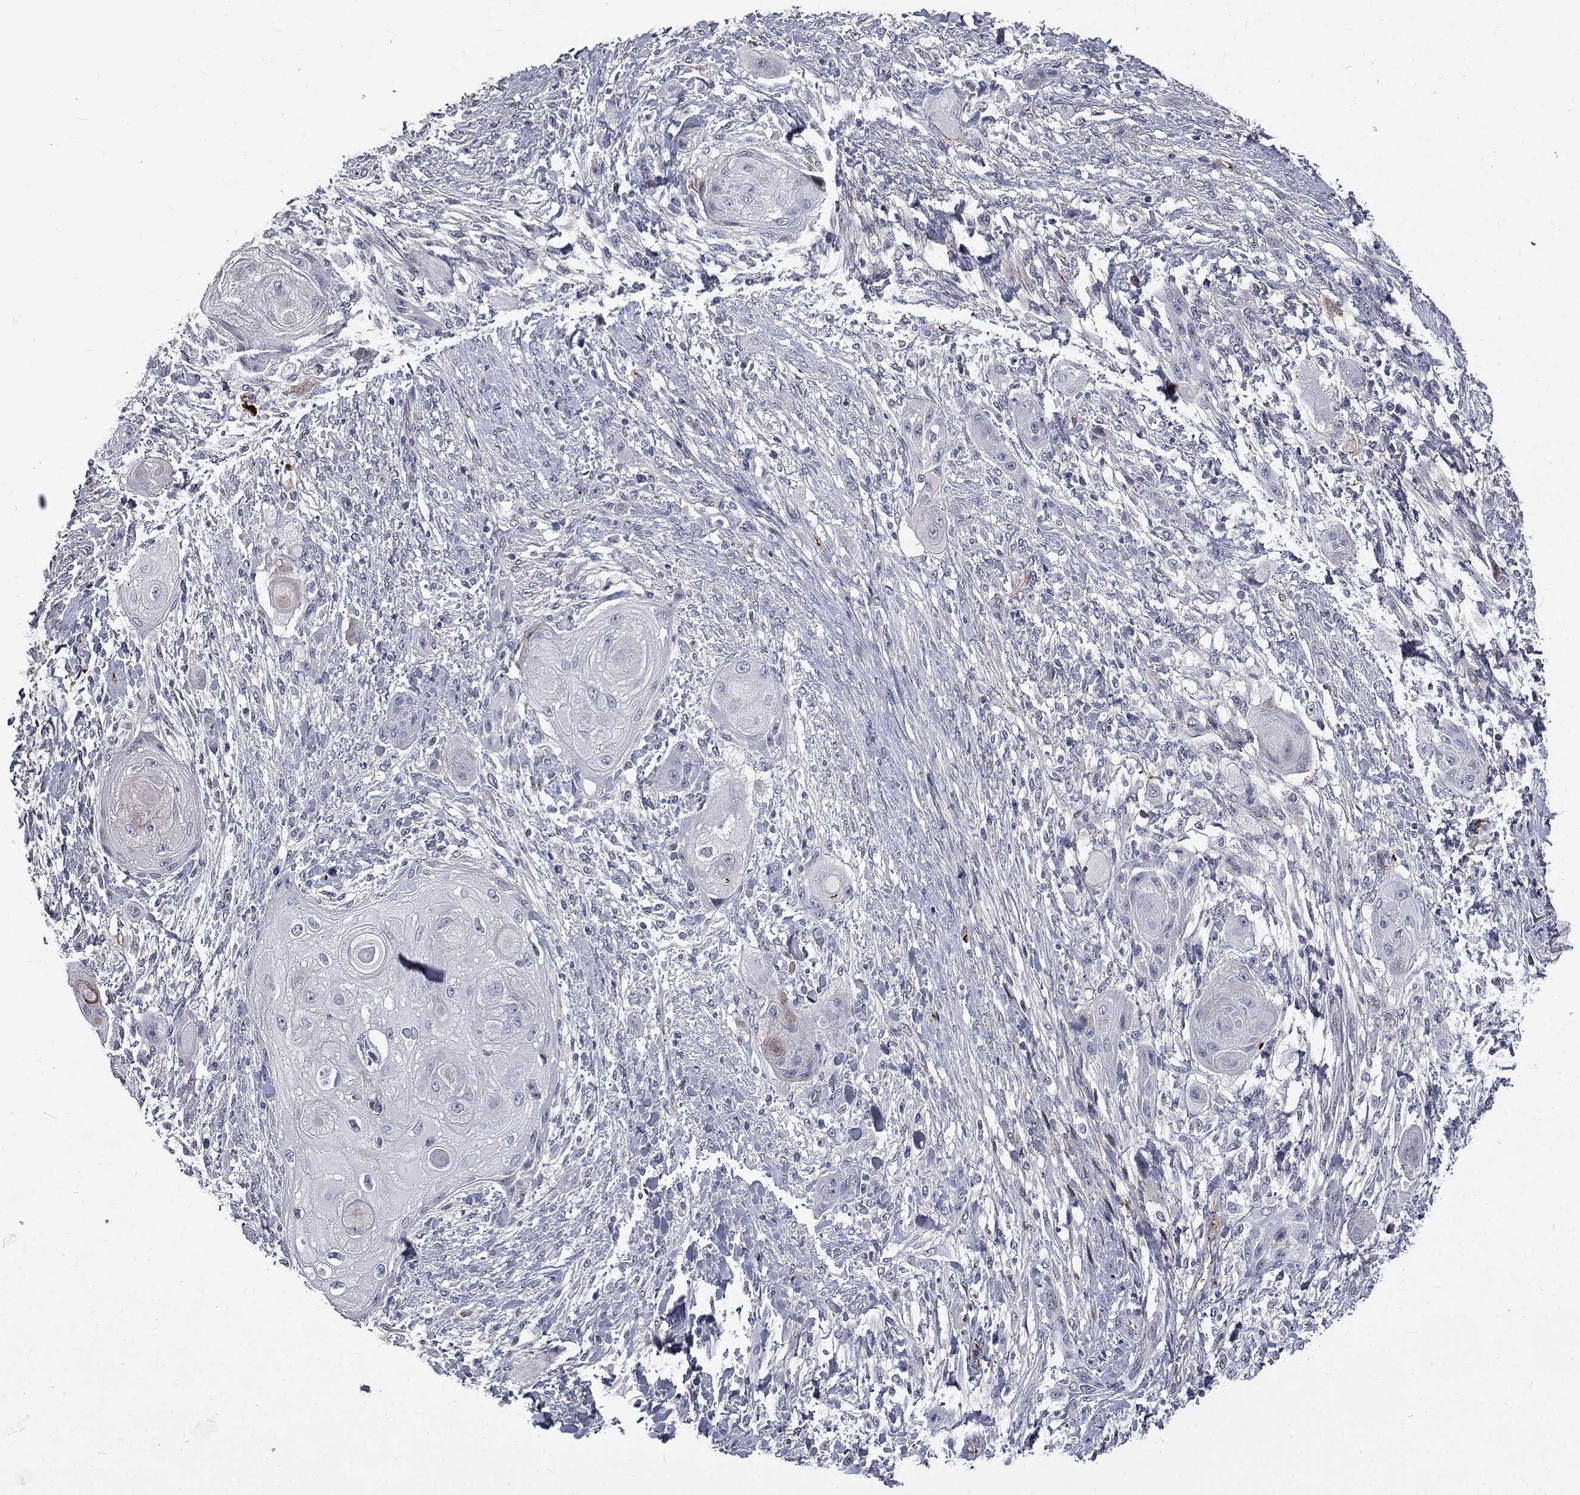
{"staining": {"intensity": "negative", "quantity": "none", "location": "none"}, "tissue": "skin cancer", "cell_type": "Tumor cells", "image_type": "cancer", "snomed": [{"axis": "morphology", "description": "Squamous cell carcinoma, NOS"}, {"axis": "topography", "description": "Skin"}], "caption": "Skin squamous cell carcinoma was stained to show a protein in brown. There is no significant staining in tumor cells. (Stains: DAB (3,3'-diaminobenzidine) immunohistochemistry (IHC) with hematoxylin counter stain, Microscopy: brightfield microscopy at high magnification).", "gene": "FGG", "patient": {"sex": "male", "age": 62}}